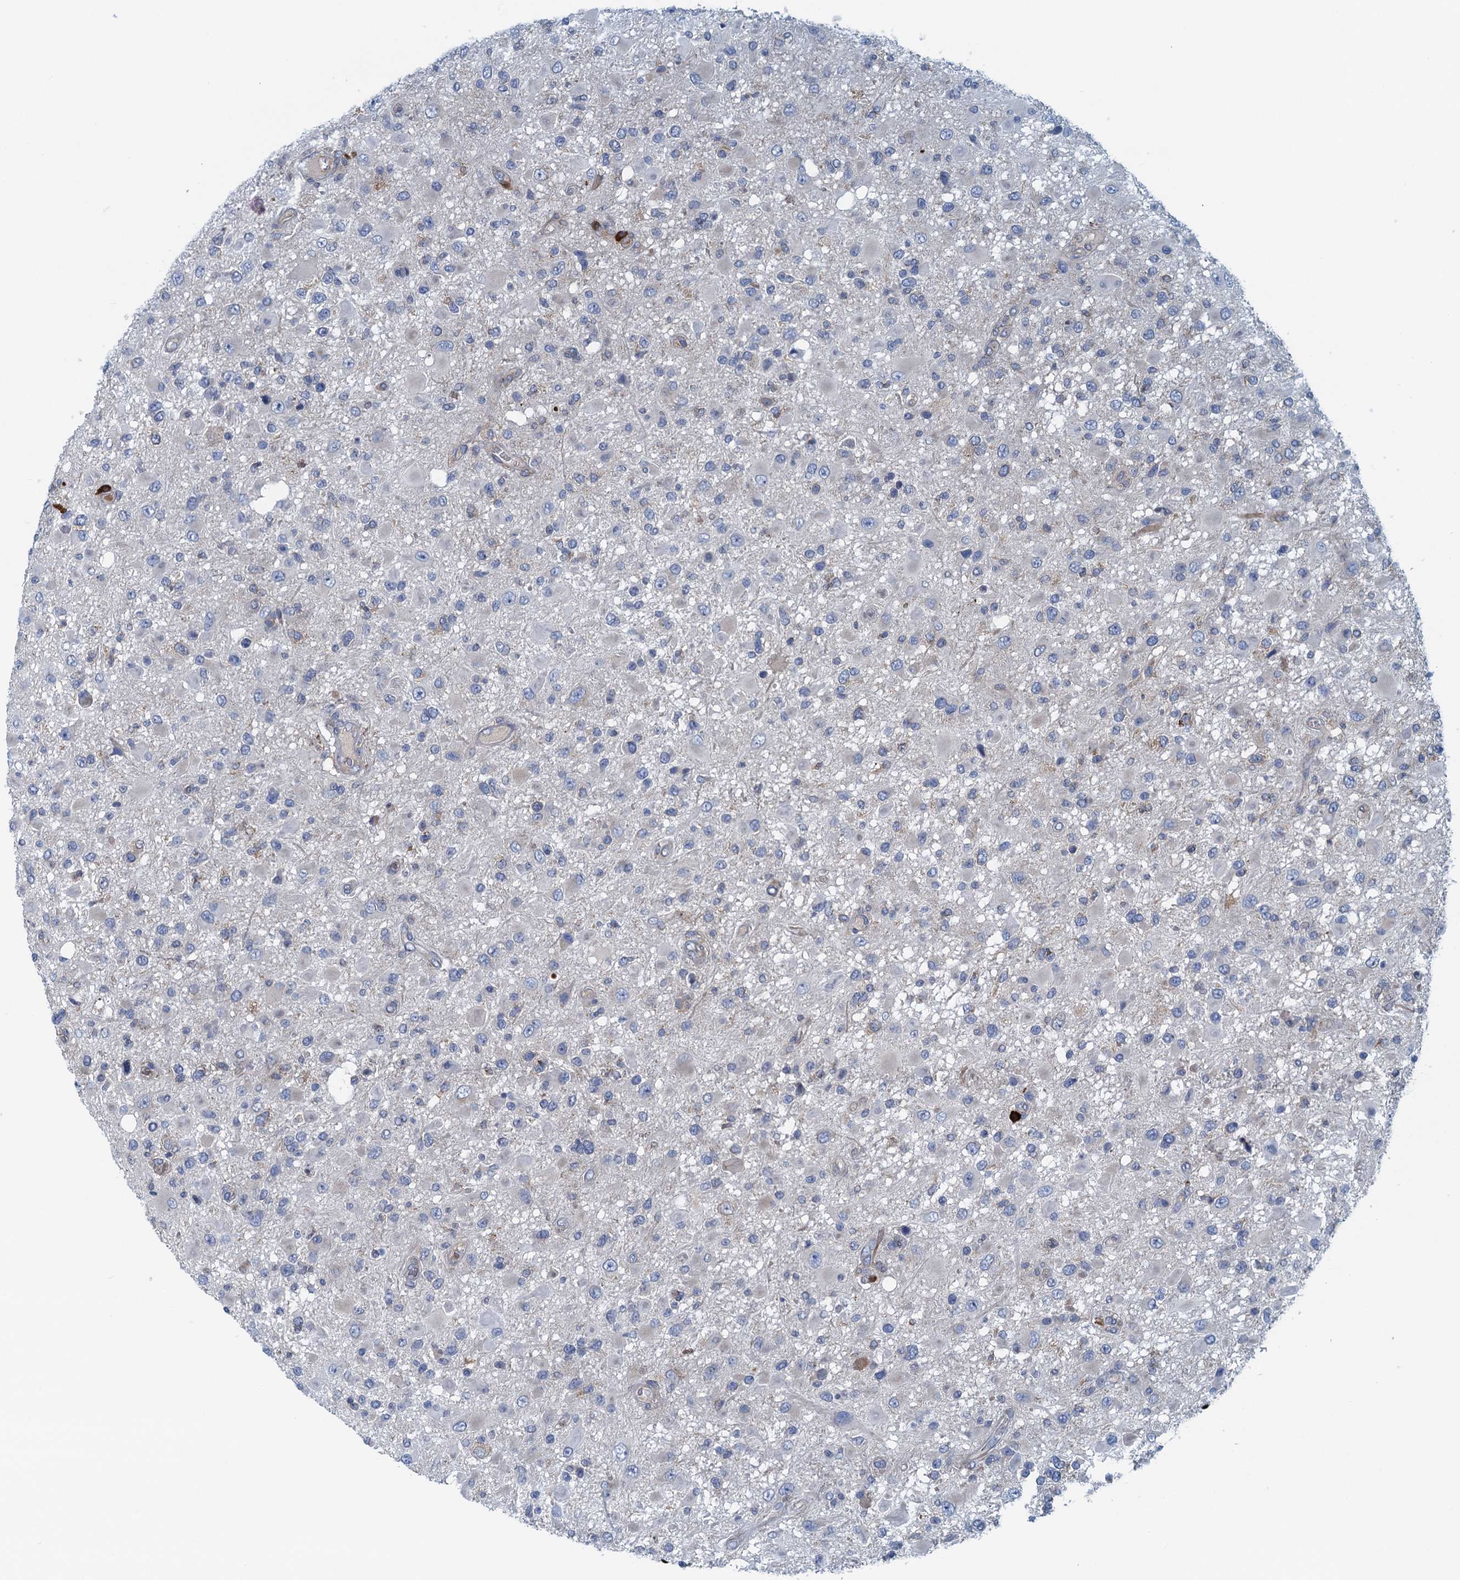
{"staining": {"intensity": "negative", "quantity": "none", "location": "none"}, "tissue": "glioma", "cell_type": "Tumor cells", "image_type": "cancer", "snomed": [{"axis": "morphology", "description": "Glioma, malignant, High grade"}, {"axis": "topography", "description": "Brain"}], "caption": "Immunohistochemical staining of malignant high-grade glioma displays no significant positivity in tumor cells.", "gene": "MYDGF", "patient": {"sex": "male", "age": 53}}